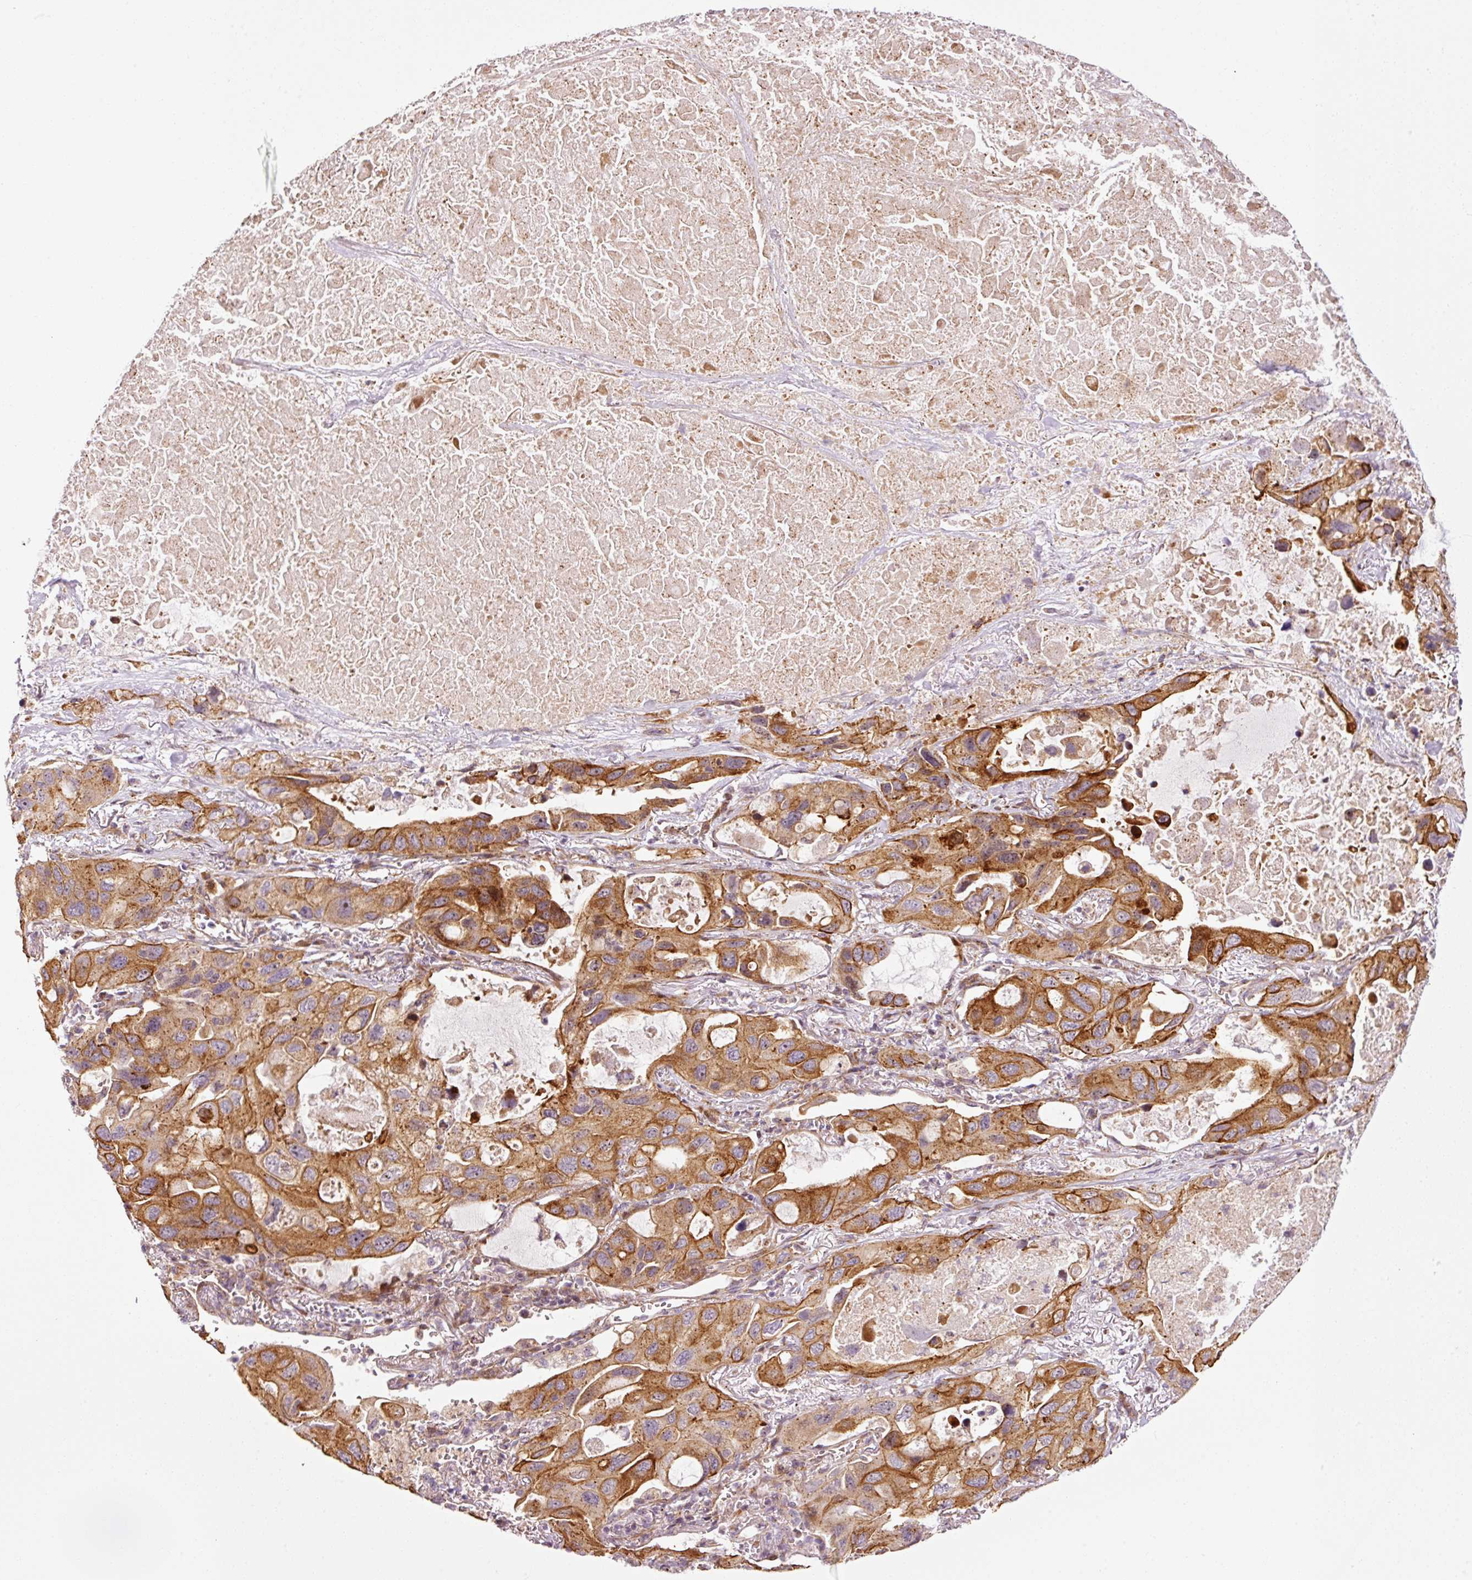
{"staining": {"intensity": "moderate", "quantity": ">75%", "location": "cytoplasmic/membranous"}, "tissue": "lung cancer", "cell_type": "Tumor cells", "image_type": "cancer", "snomed": [{"axis": "morphology", "description": "Squamous cell carcinoma, NOS"}, {"axis": "topography", "description": "Lung"}], "caption": "IHC photomicrograph of neoplastic tissue: human squamous cell carcinoma (lung) stained using immunohistochemistry demonstrates medium levels of moderate protein expression localized specifically in the cytoplasmic/membranous of tumor cells, appearing as a cytoplasmic/membranous brown color.", "gene": "ANKRD20A1", "patient": {"sex": "female", "age": 73}}